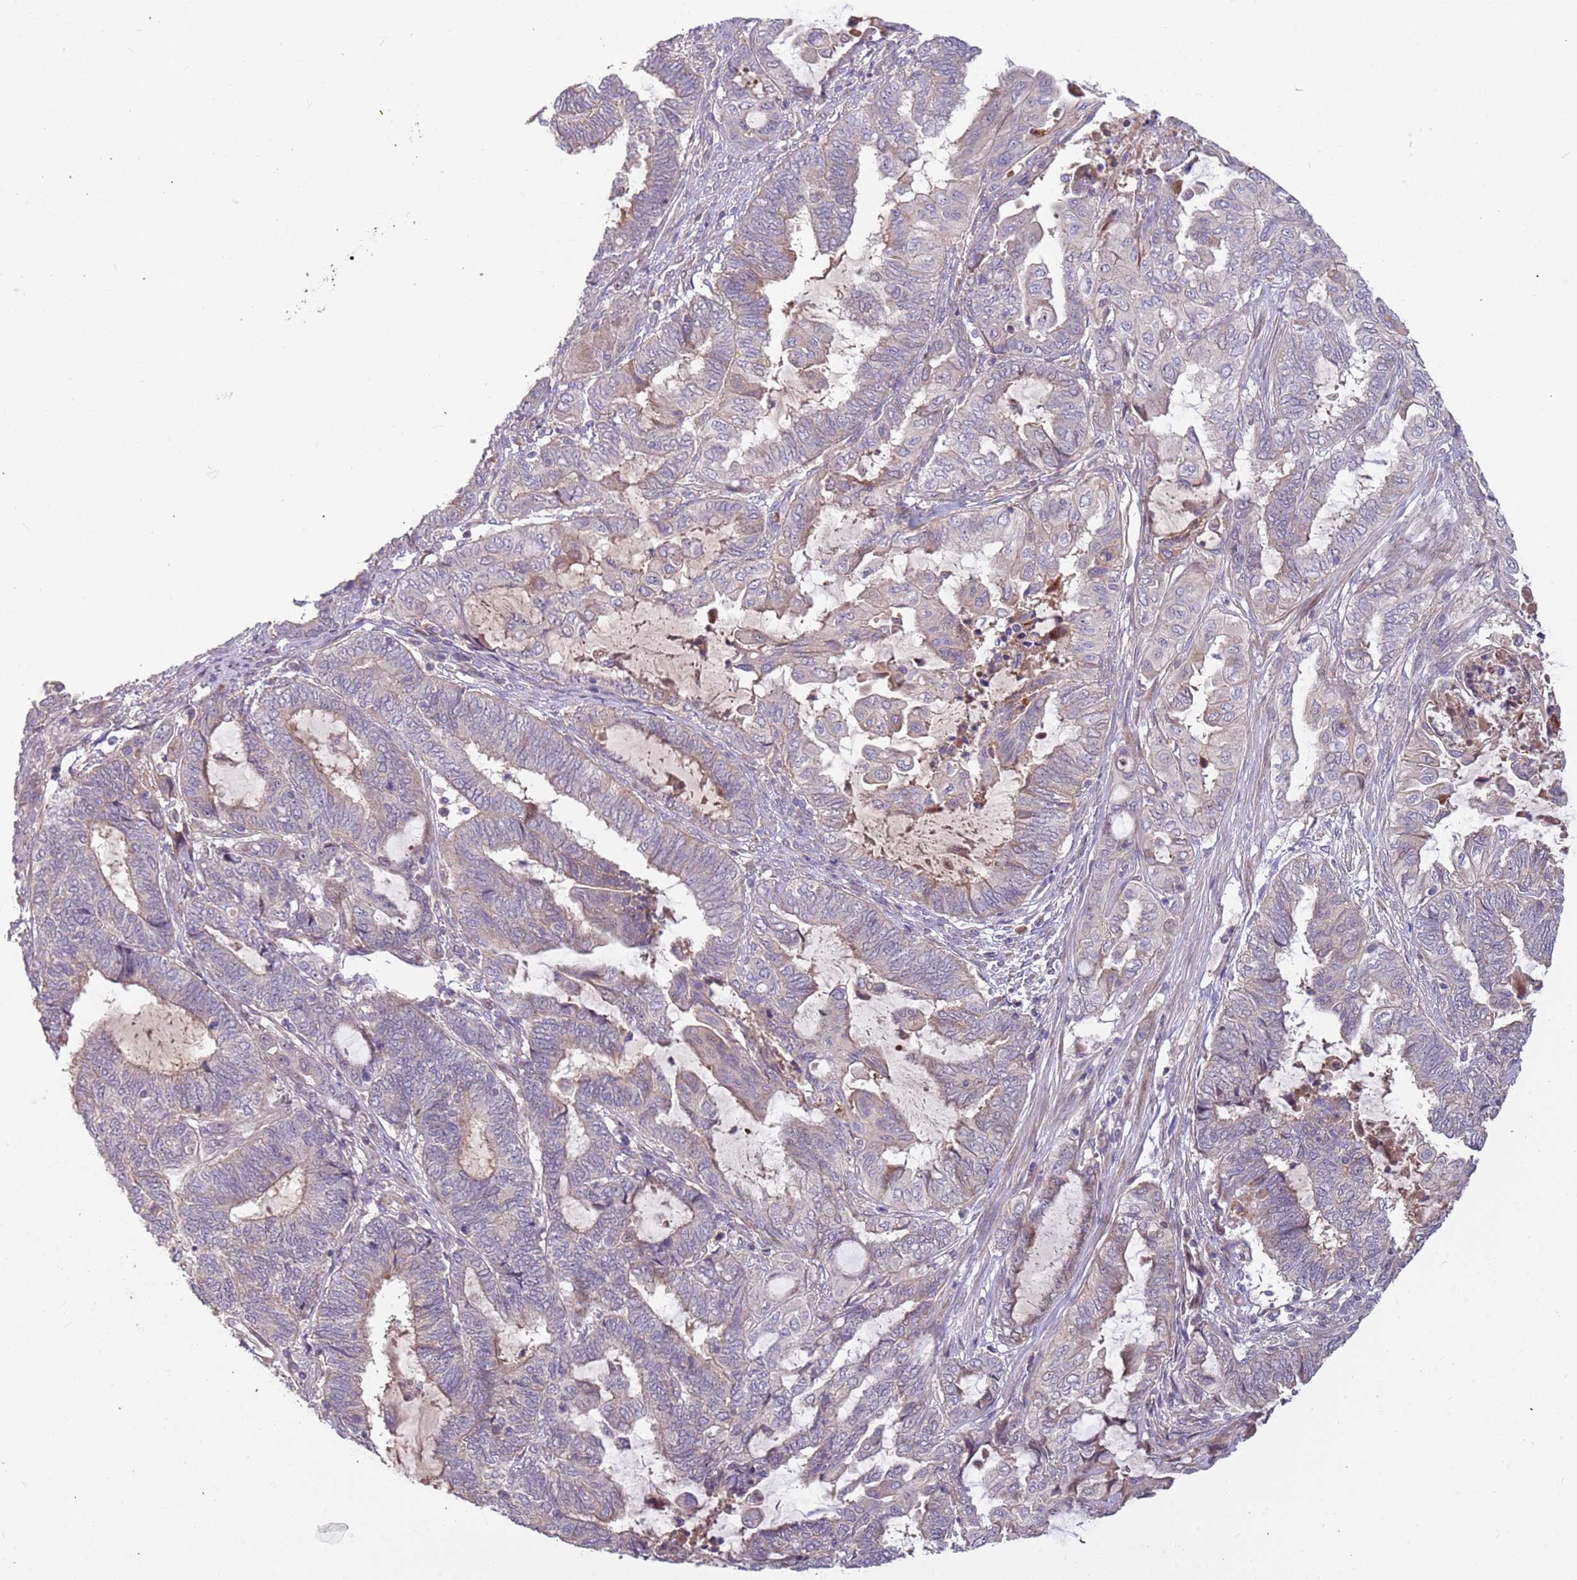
{"staining": {"intensity": "weak", "quantity": "<25%", "location": "cytoplasmic/membranous"}, "tissue": "endometrial cancer", "cell_type": "Tumor cells", "image_type": "cancer", "snomed": [{"axis": "morphology", "description": "Adenocarcinoma, NOS"}, {"axis": "topography", "description": "Uterus"}, {"axis": "topography", "description": "Endometrium"}], "caption": "Endometrial cancer stained for a protein using immunohistochemistry (IHC) demonstrates no expression tumor cells.", "gene": "TRAPPC6B", "patient": {"sex": "female", "age": 70}}